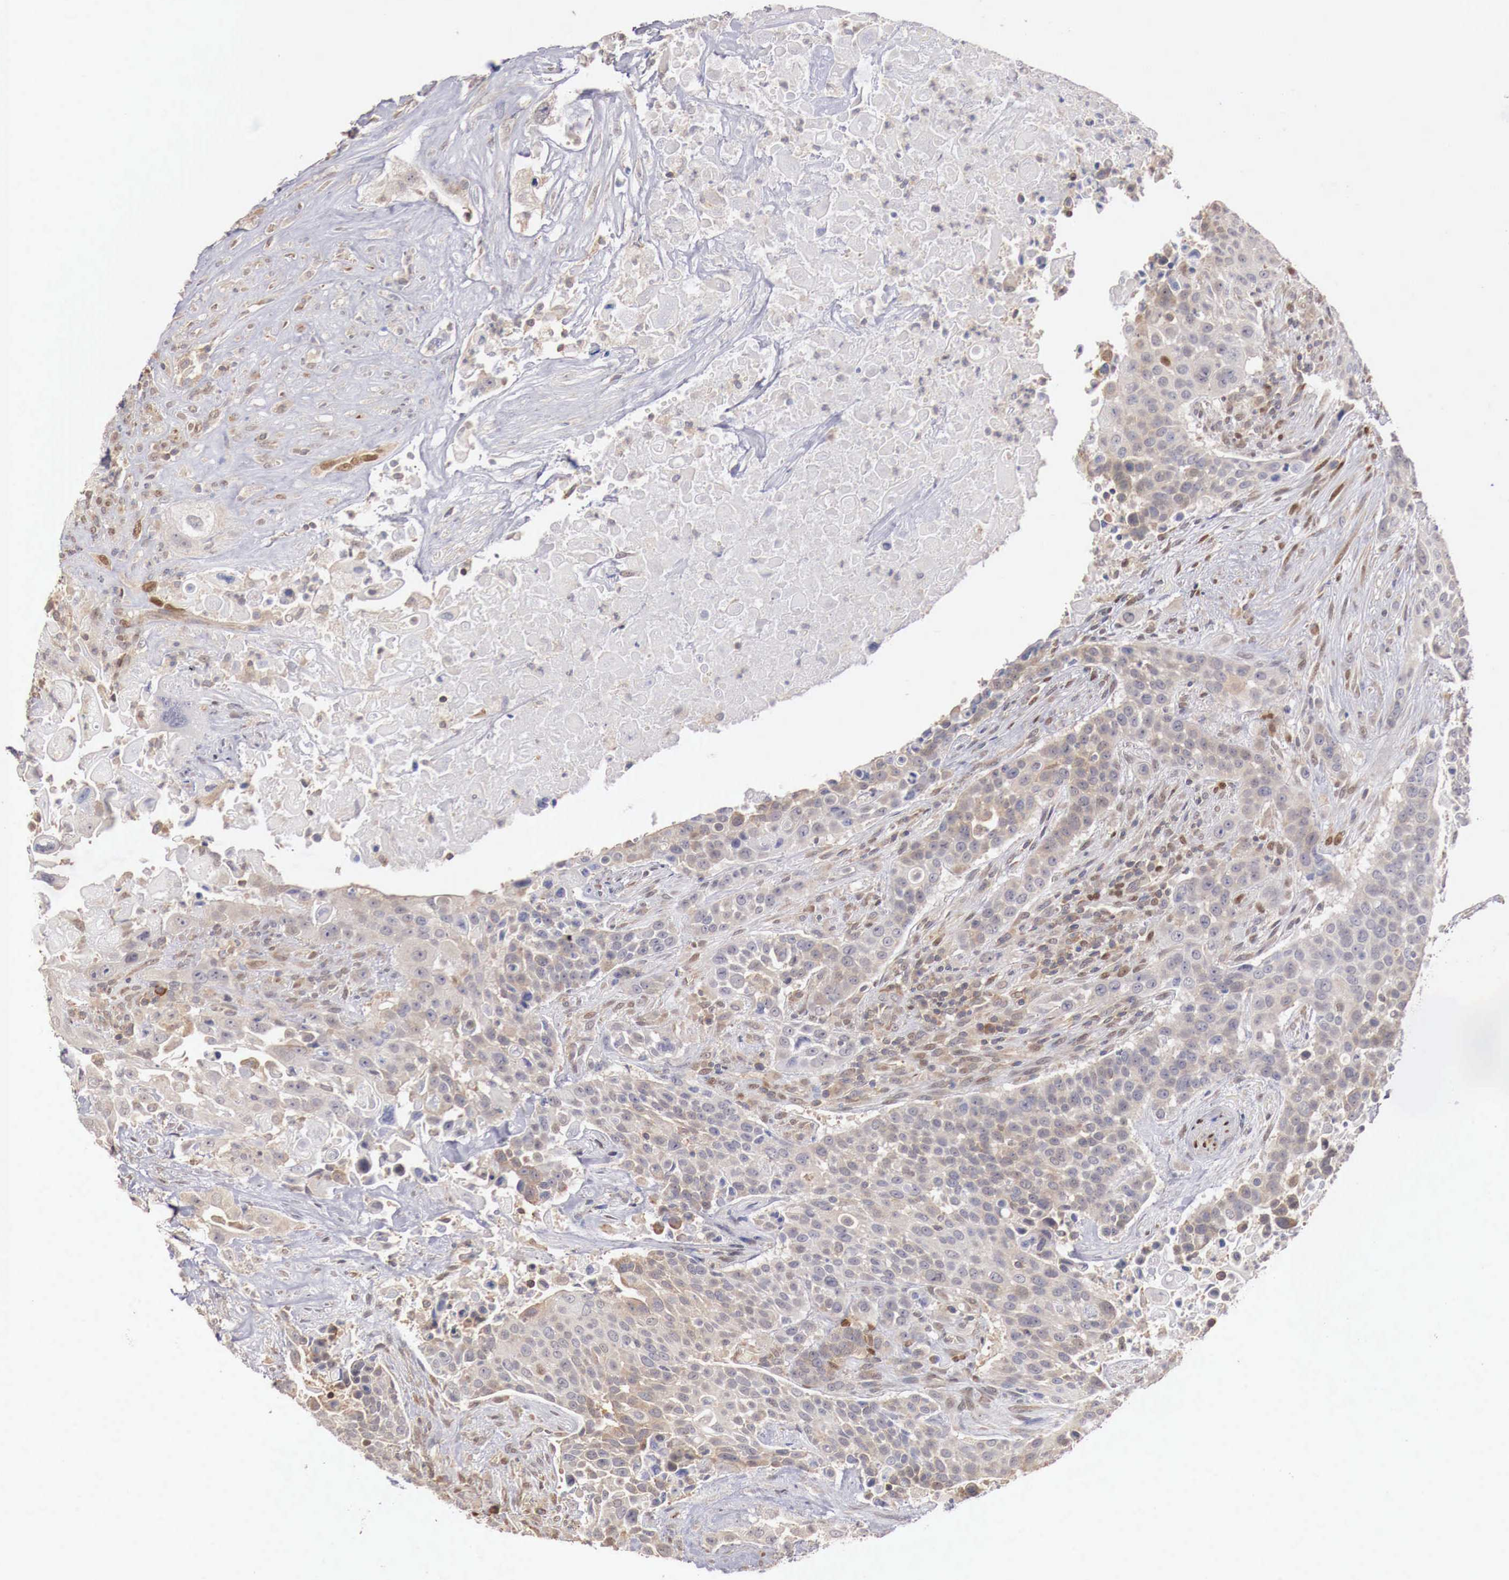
{"staining": {"intensity": "negative", "quantity": "none", "location": "none"}, "tissue": "urothelial cancer", "cell_type": "Tumor cells", "image_type": "cancer", "snomed": [{"axis": "morphology", "description": "Urothelial carcinoma, High grade"}, {"axis": "topography", "description": "Urinary bladder"}], "caption": "Immunohistochemistry photomicrograph of neoplastic tissue: urothelial carcinoma (high-grade) stained with DAB exhibits no significant protein positivity in tumor cells.", "gene": "KHDRBS2", "patient": {"sex": "male", "age": 74}}